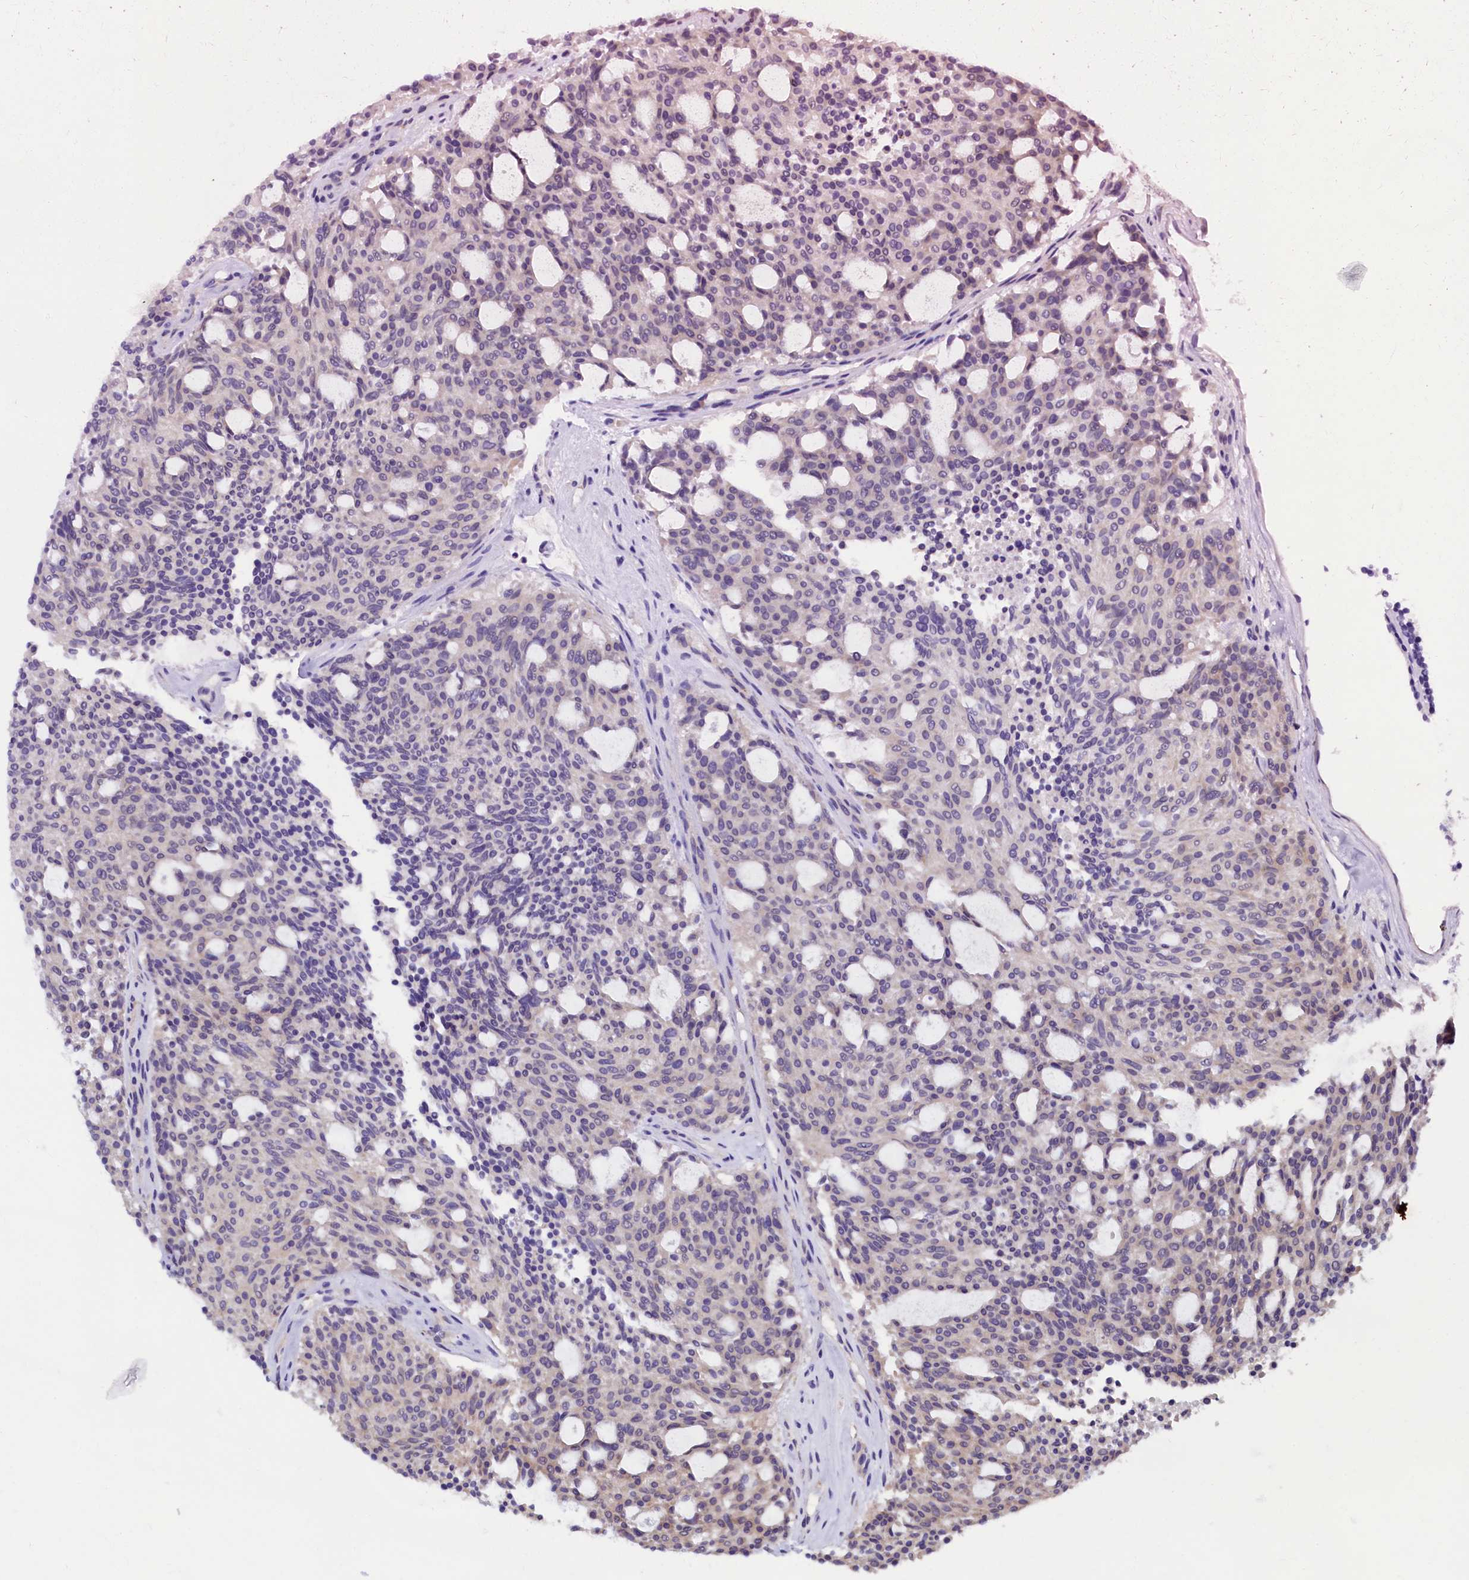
{"staining": {"intensity": "negative", "quantity": "none", "location": "none"}, "tissue": "carcinoid", "cell_type": "Tumor cells", "image_type": "cancer", "snomed": [{"axis": "morphology", "description": "Carcinoid, malignant, NOS"}, {"axis": "topography", "description": "Pancreas"}], "caption": "Carcinoid was stained to show a protein in brown. There is no significant positivity in tumor cells. The staining was performed using DAB to visualize the protein expression in brown, while the nuclei were stained in blue with hematoxylin (Magnification: 20x).", "gene": "SLC16A14", "patient": {"sex": "female", "age": 54}}